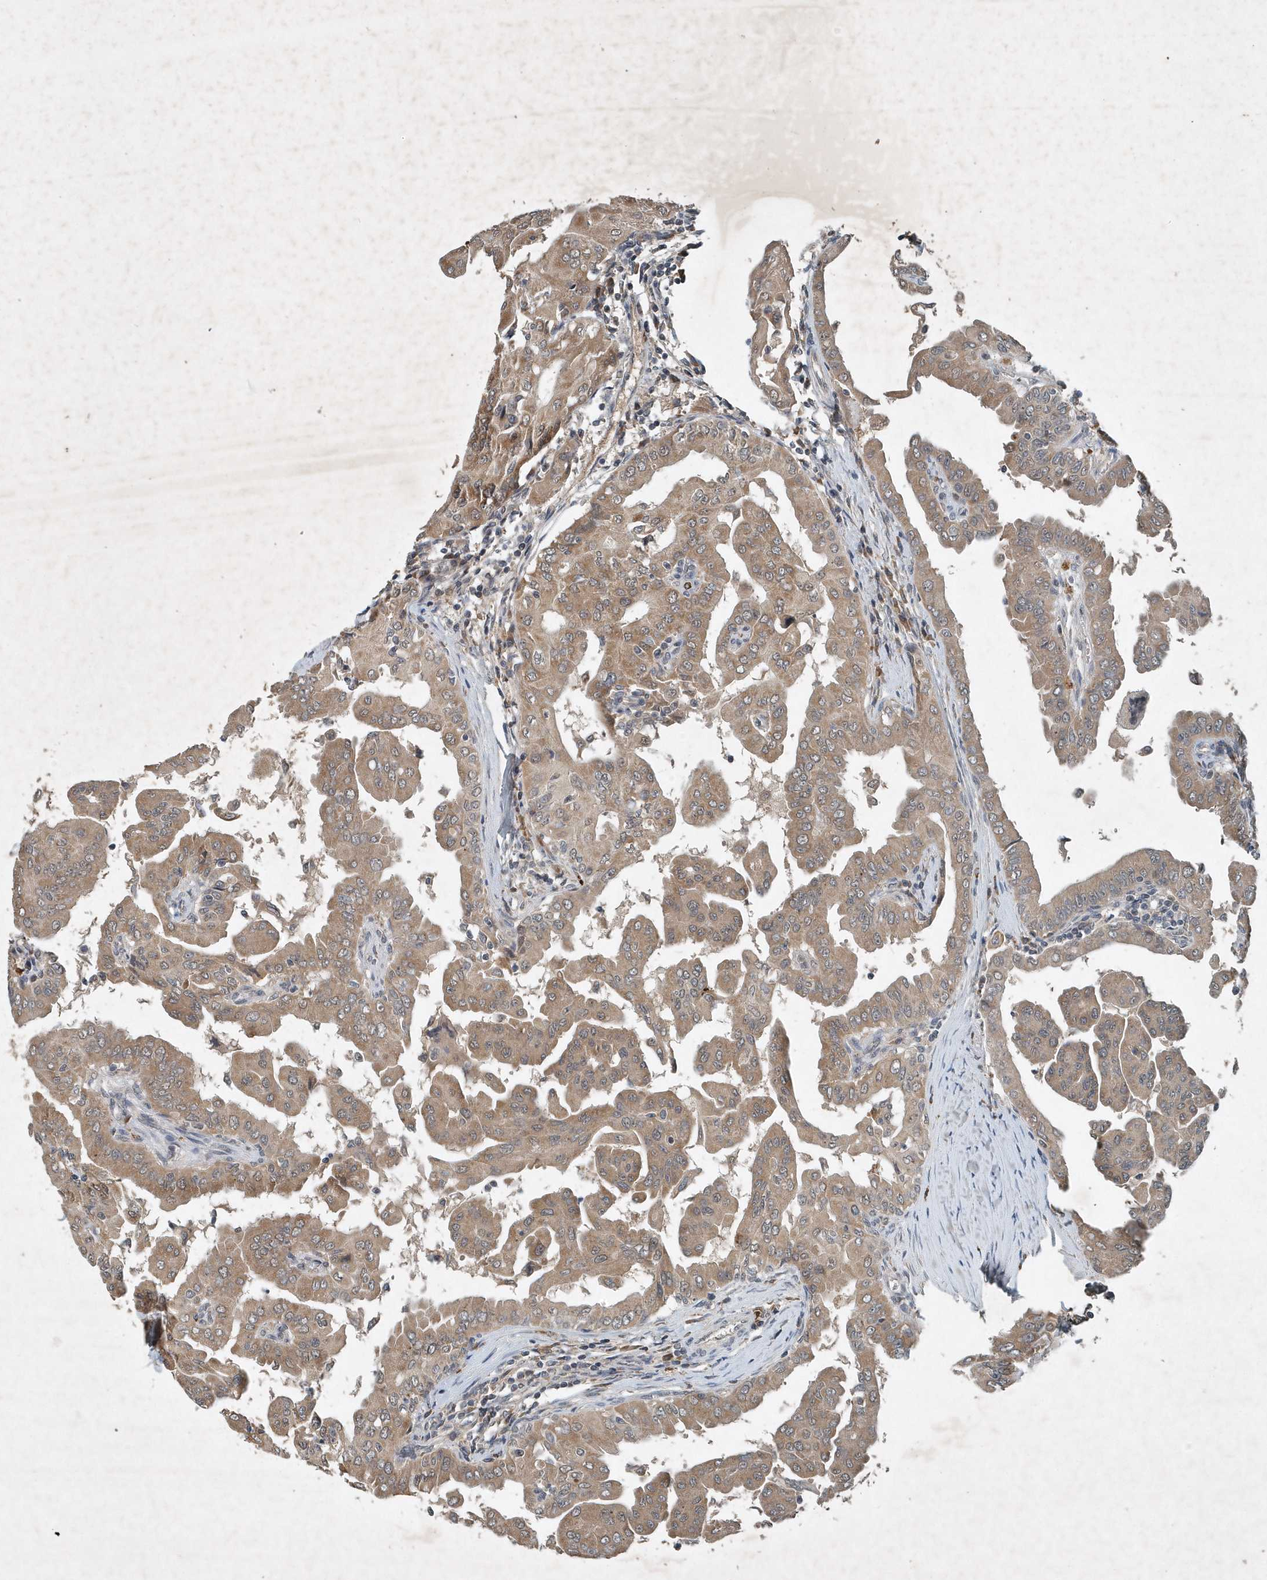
{"staining": {"intensity": "weak", "quantity": ">75%", "location": "cytoplasmic/membranous"}, "tissue": "thyroid cancer", "cell_type": "Tumor cells", "image_type": "cancer", "snomed": [{"axis": "morphology", "description": "Papillary adenocarcinoma, NOS"}, {"axis": "topography", "description": "Thyroid gland"}], "caption": "Immunohistochemistry (IHC) (DAB) staining of thyroid papillary adenocarcinoma reveals weak cytoplasmic/membranous protein positivity in approximately >75% of tumor cells.", "gene": "SCFD2", "patient": {"sex": "male", "age": 33}}